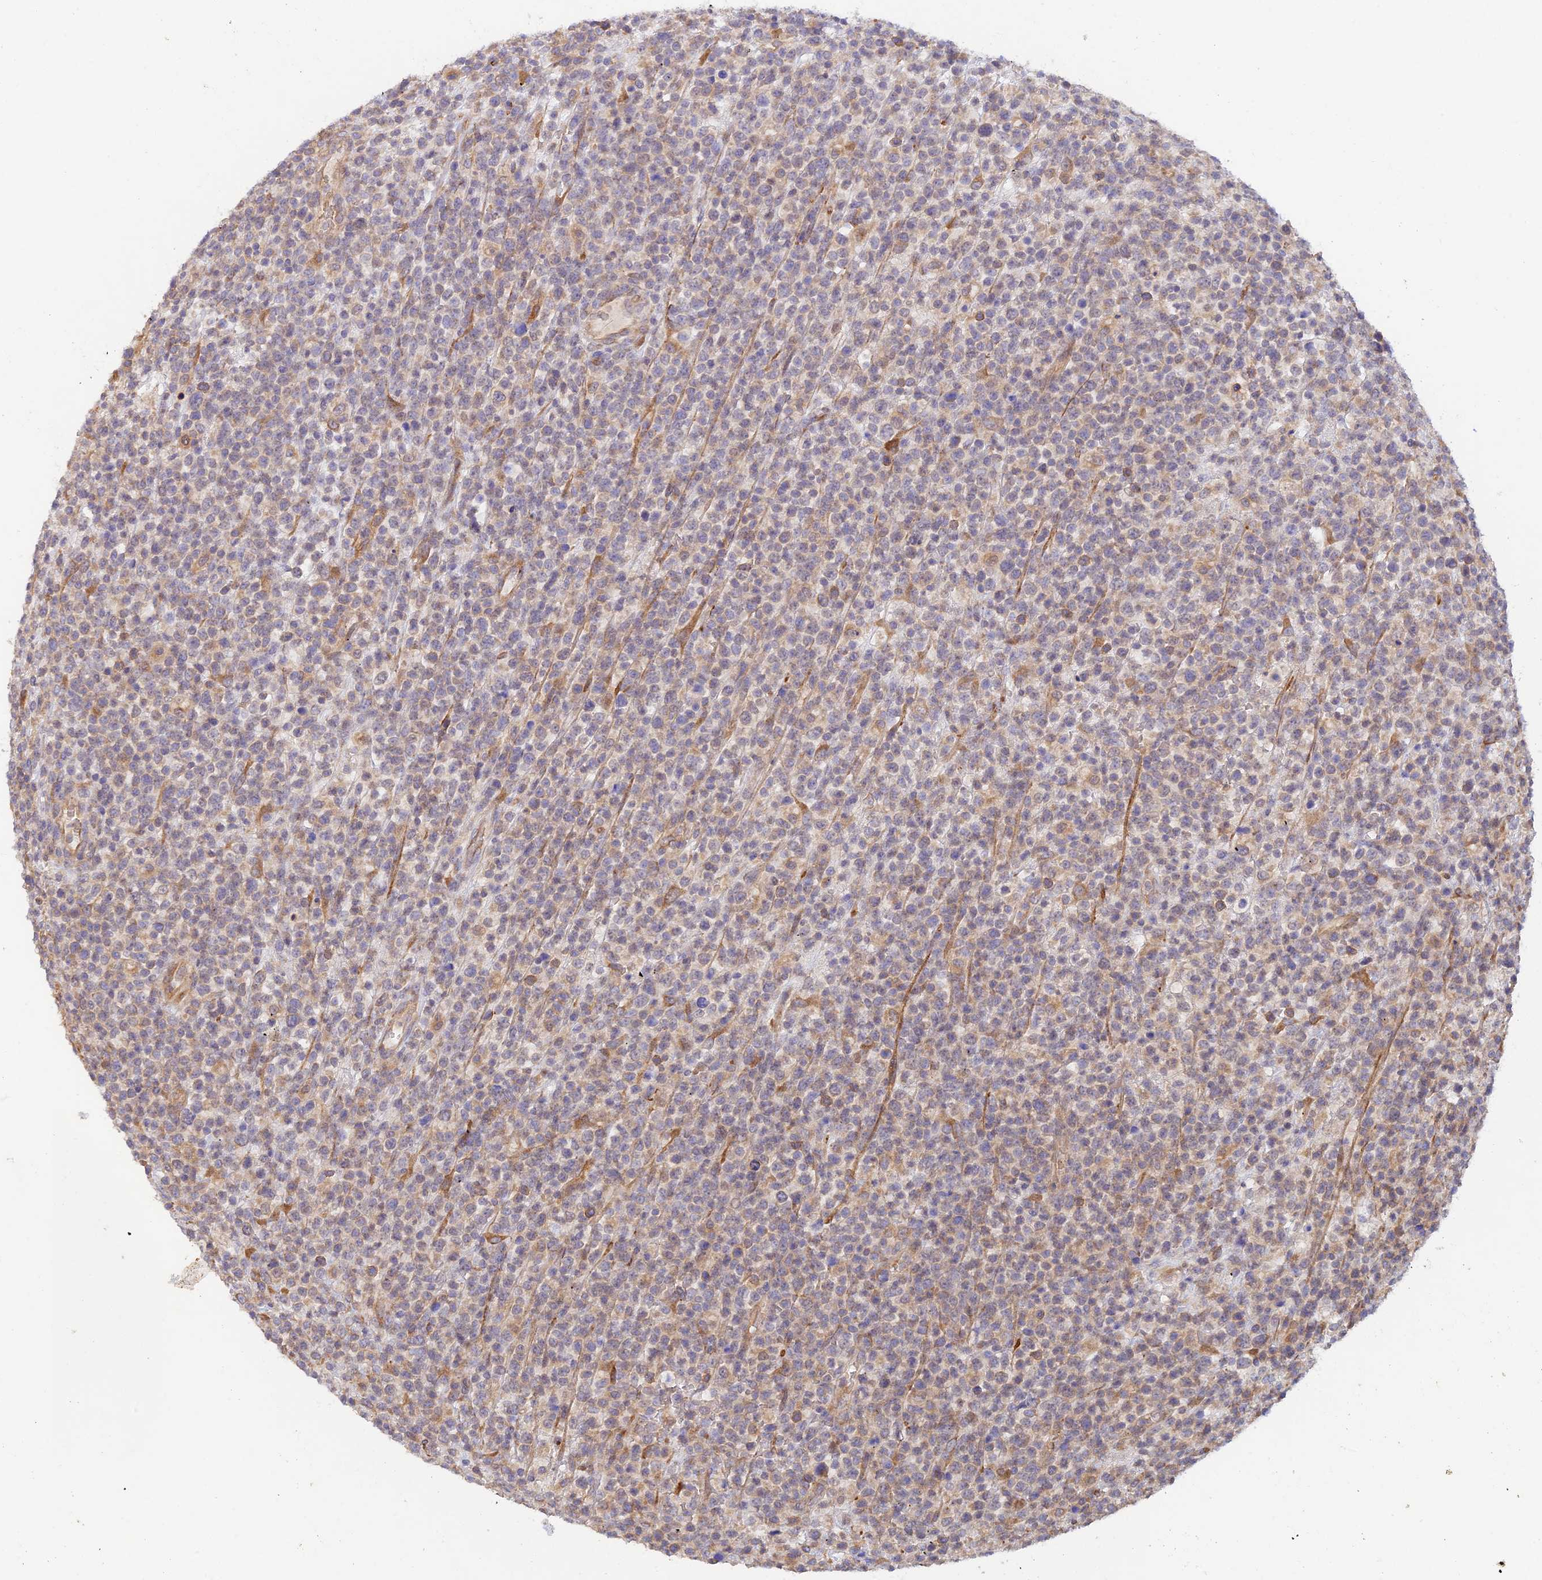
{"staining": {"intensity": "weak", "quantity": "25%-75%", "location": "cytoplasmic/membranous"}, "tissue": "lymphoma", "cell_type": "Tumor cells", "image_type": "cancer", "snomed": [{"axis": "morphology", "description": "Malignant lymphoma, non-Hodgkin's type, High grade"}, {"axis": "topography", "description": "Colon"}], "caption": "Immunohistochemistry image of malignant lymphoma, non-Hodgkin's type (high-grade) stained for a protein (brown), which exhibits low levels of weak cytoplasmic/membranous staining in about 25%-75% of tumor cells.", "gene": "MYO9A", "patient": {"sex": "female", "age": 53}}